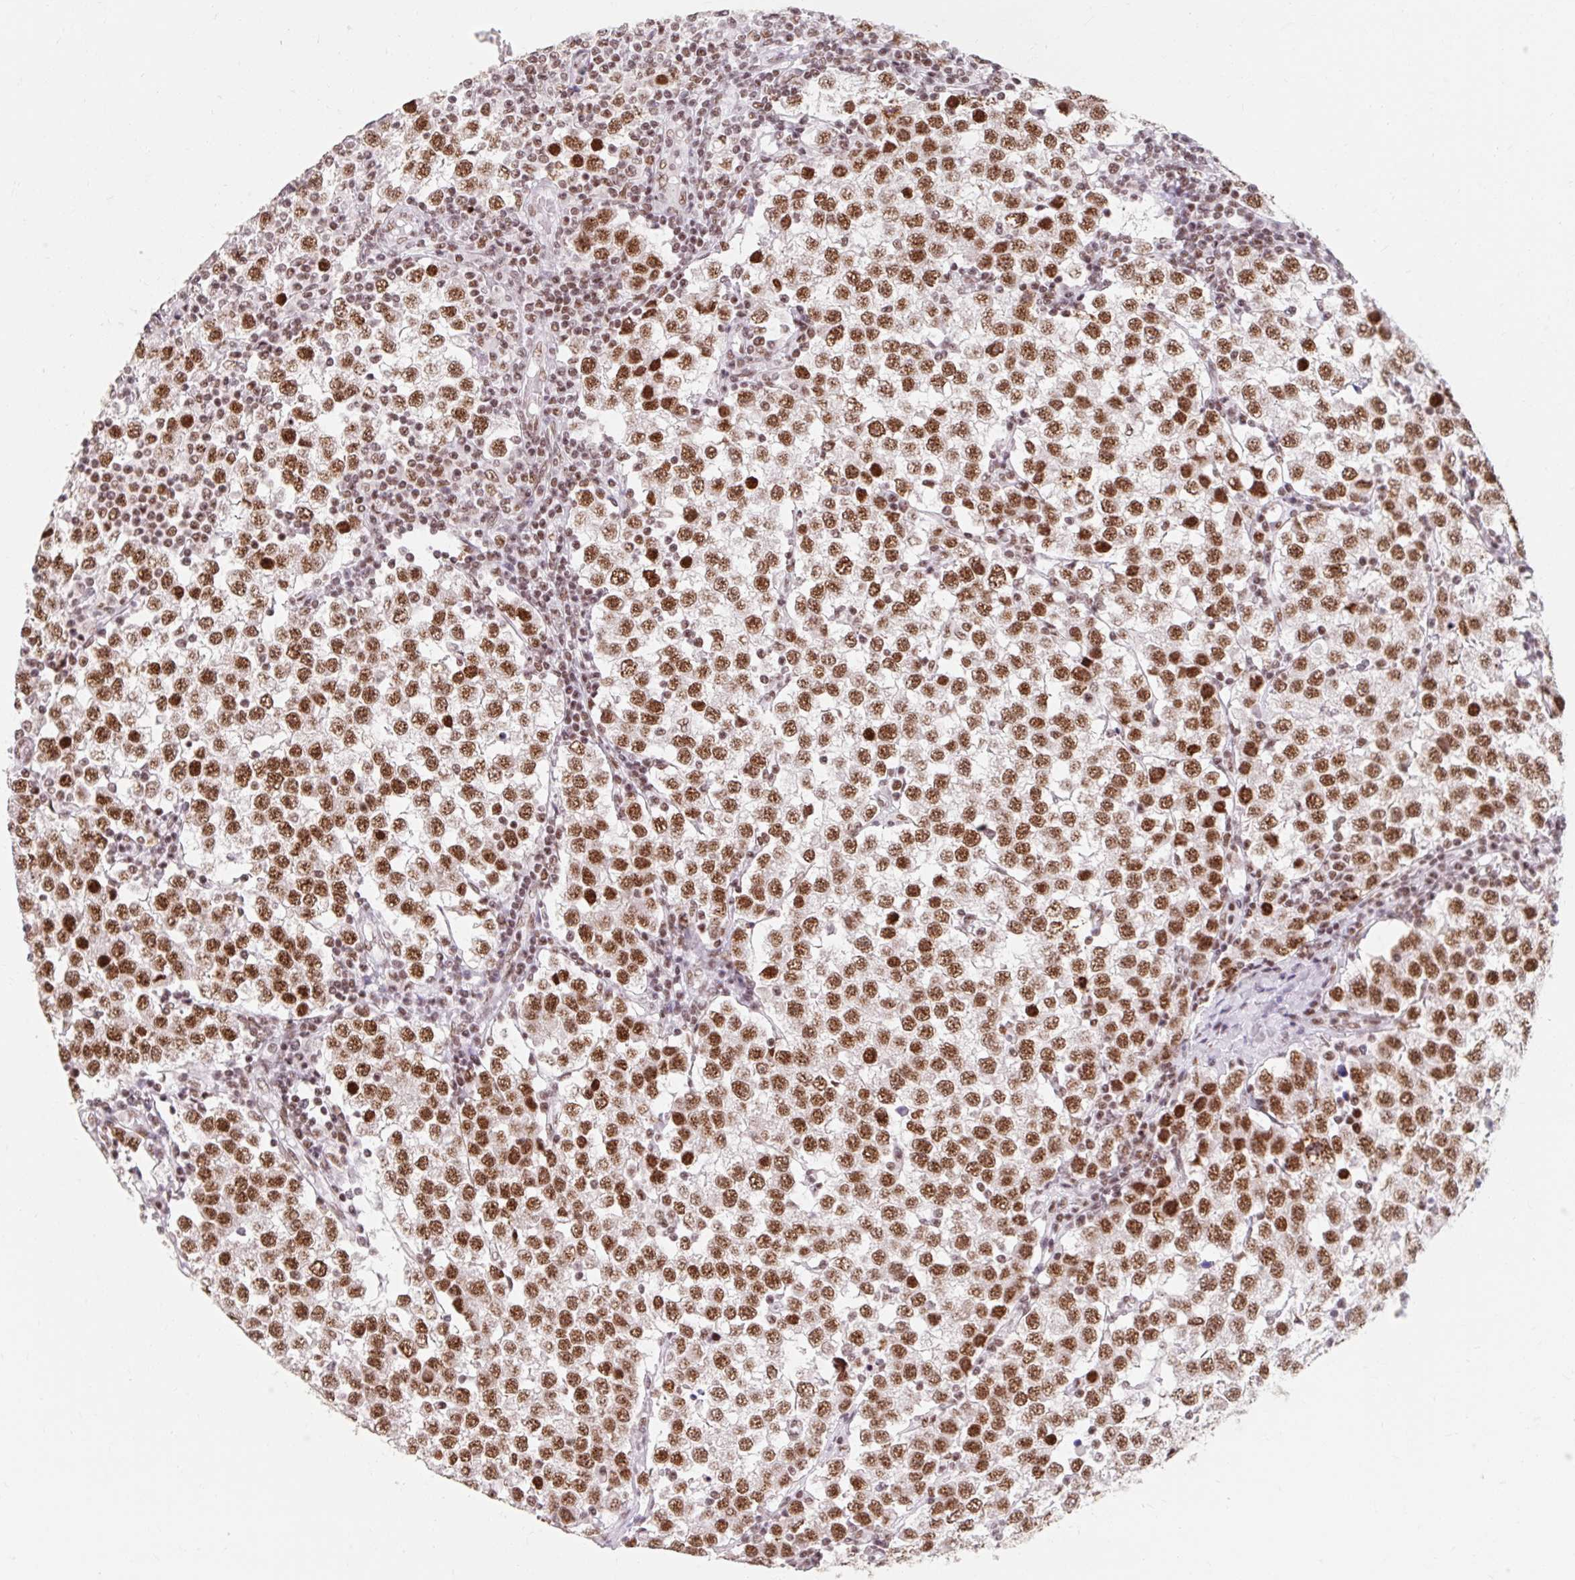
{"staining": {"intensity": "strong", "quantity": ">75%", "location": "nuclear"}, "tissue": "testis cancer", "cell_type": "Tumor cells", "image_type": "cancer", "snomed": [{"axis": "morphology", "description": "Seminoma, NOS"}, {"axis": "topography", "description": "Testis"}], "caption": "Seminoma (testis) was stained to show a protein in brown. There is high levels of strong nuclear staining in about >75% of tumor cells.", "gene": "SRSF10", "patient": {"sex": "male", "age": 34}}